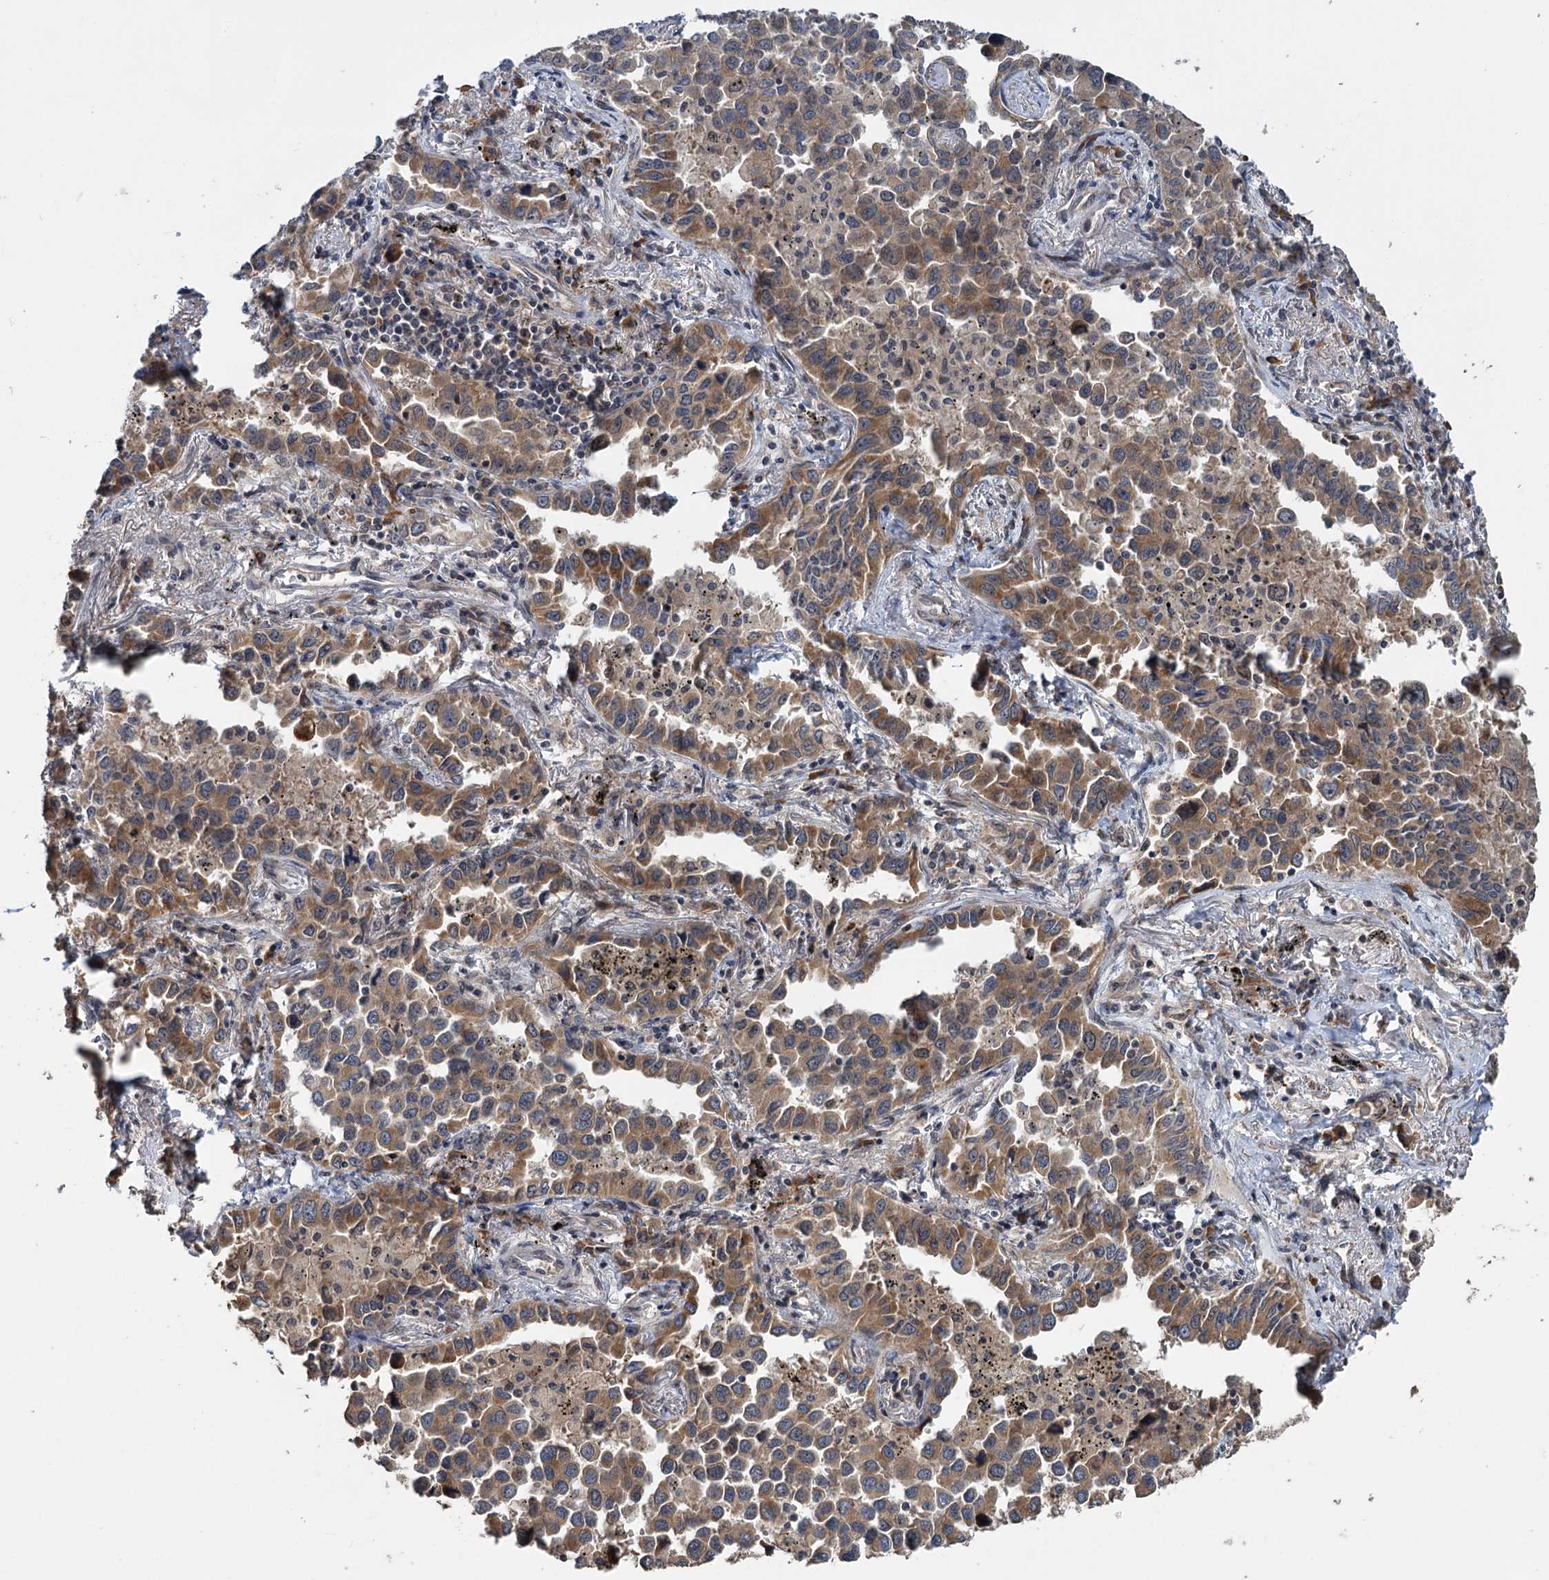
{"staining": {"intensity": "moderate", "quantity": ">75%", "location": "cytoplasmic/membranous"}, "tissue": "lung cancer", "cell_type": "Tumor cells", "image_type": "cancer", "snomed": [{"axis": "morphology", "description": "Adenocarcinoma, NOS"}, {"axis": "topography", "description": "Lung"}], "caption": "Tumor cells reveal medium levels of moderate cytoplasmic/membranous staining in approximately >75% of cells in lung cancer.", "gene": "KANSL2", "patient": {"sex": "male", "age": 67}}